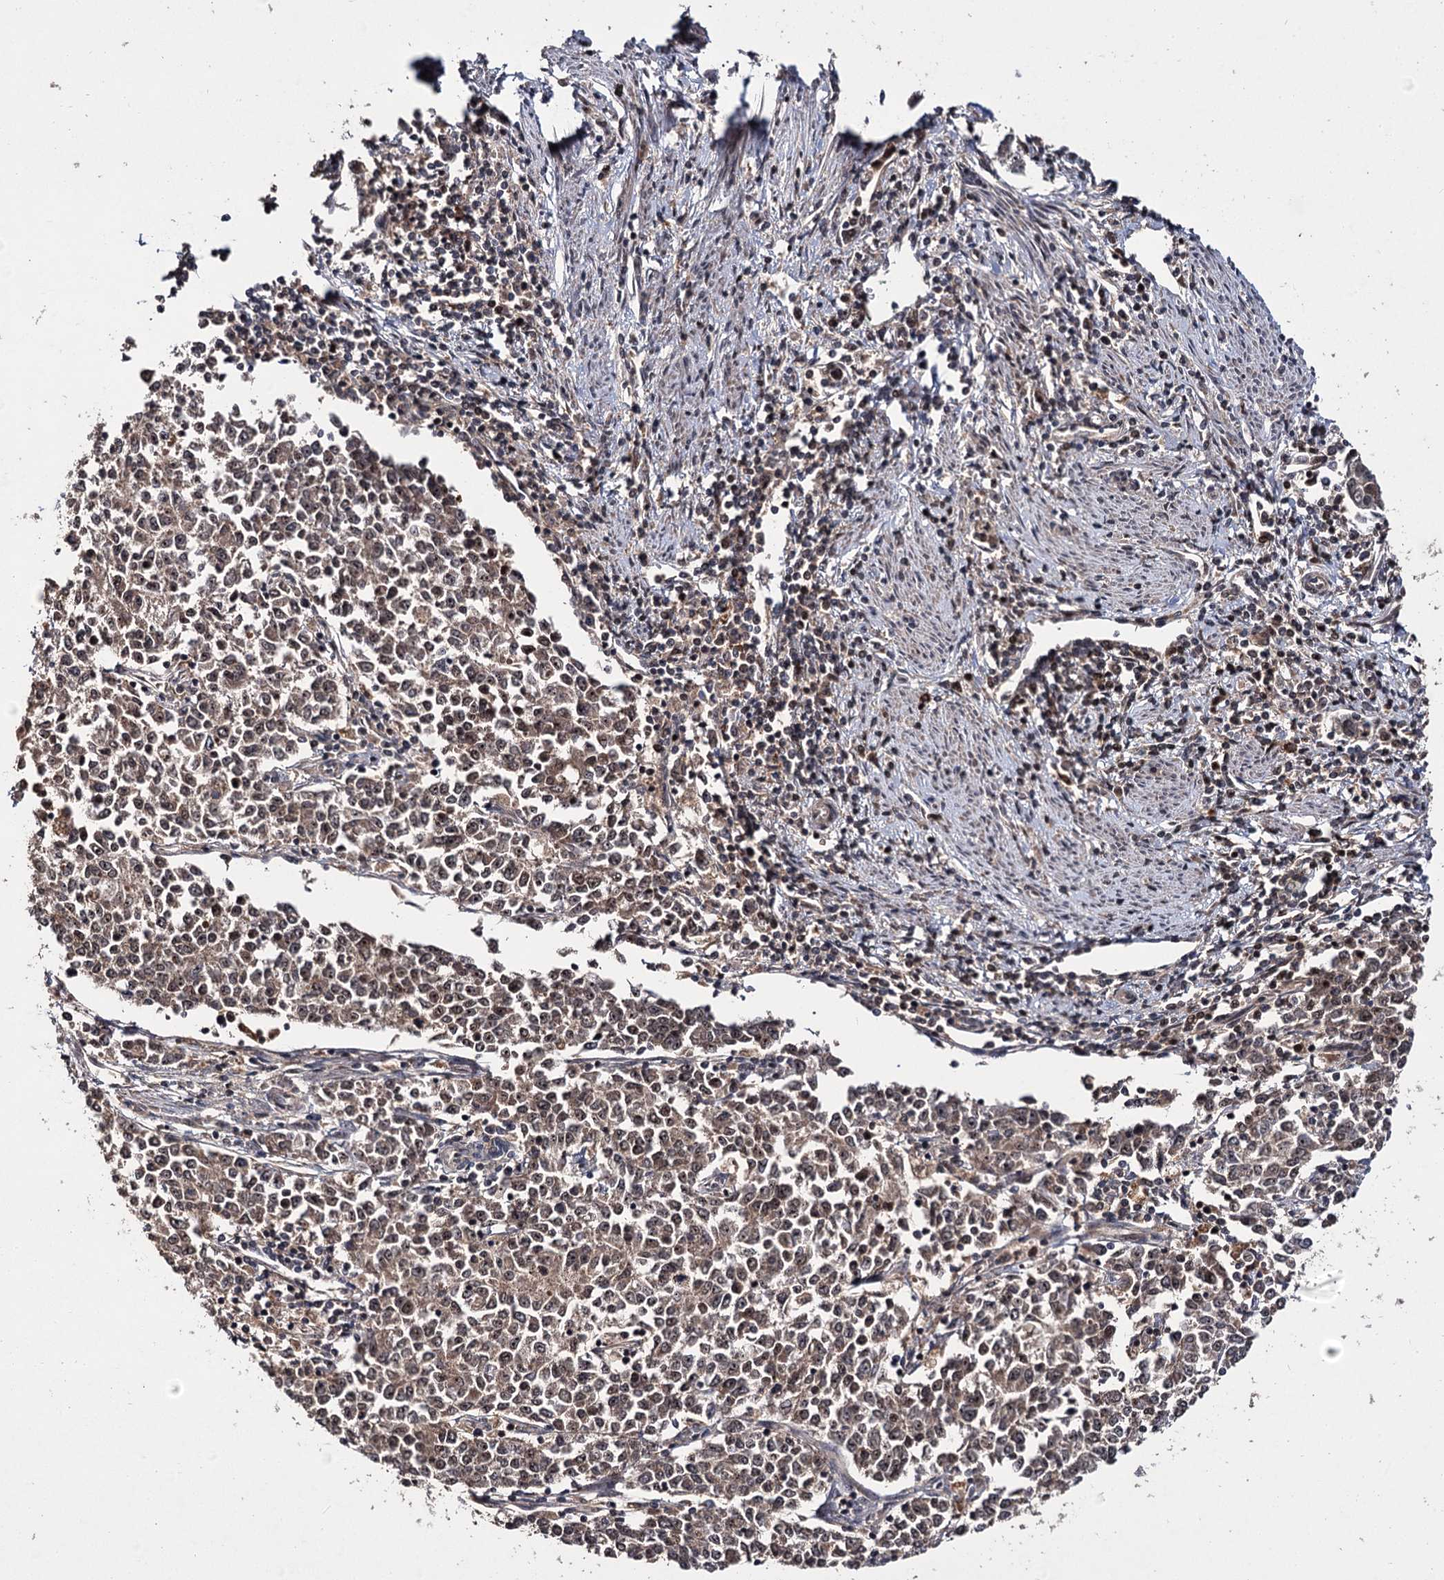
{"staining": {"intensity": "moderate", "quantity": ">75%", "location": "cytoplasmic/membranous,nuclear"}, "tissue": "endometrial cancer", "cell_type": "Tumor cells", "image_type": "cancer", "snomed": [{"axis": "morphology", "description": "Adenocarcinoma, NOS"}, {"axis": "topography", "description": "Endometrium"}], "caption": "Moderate cytoplasmic/membranous and nuclear expression is present in approximately >75% of tumor cells in adenocarcinoma (endometrial). (DAB IHC with brightfield microscopy, high magnification).", "gene": "MKNK2", "patient": {"sex": "female", "age": 50}}